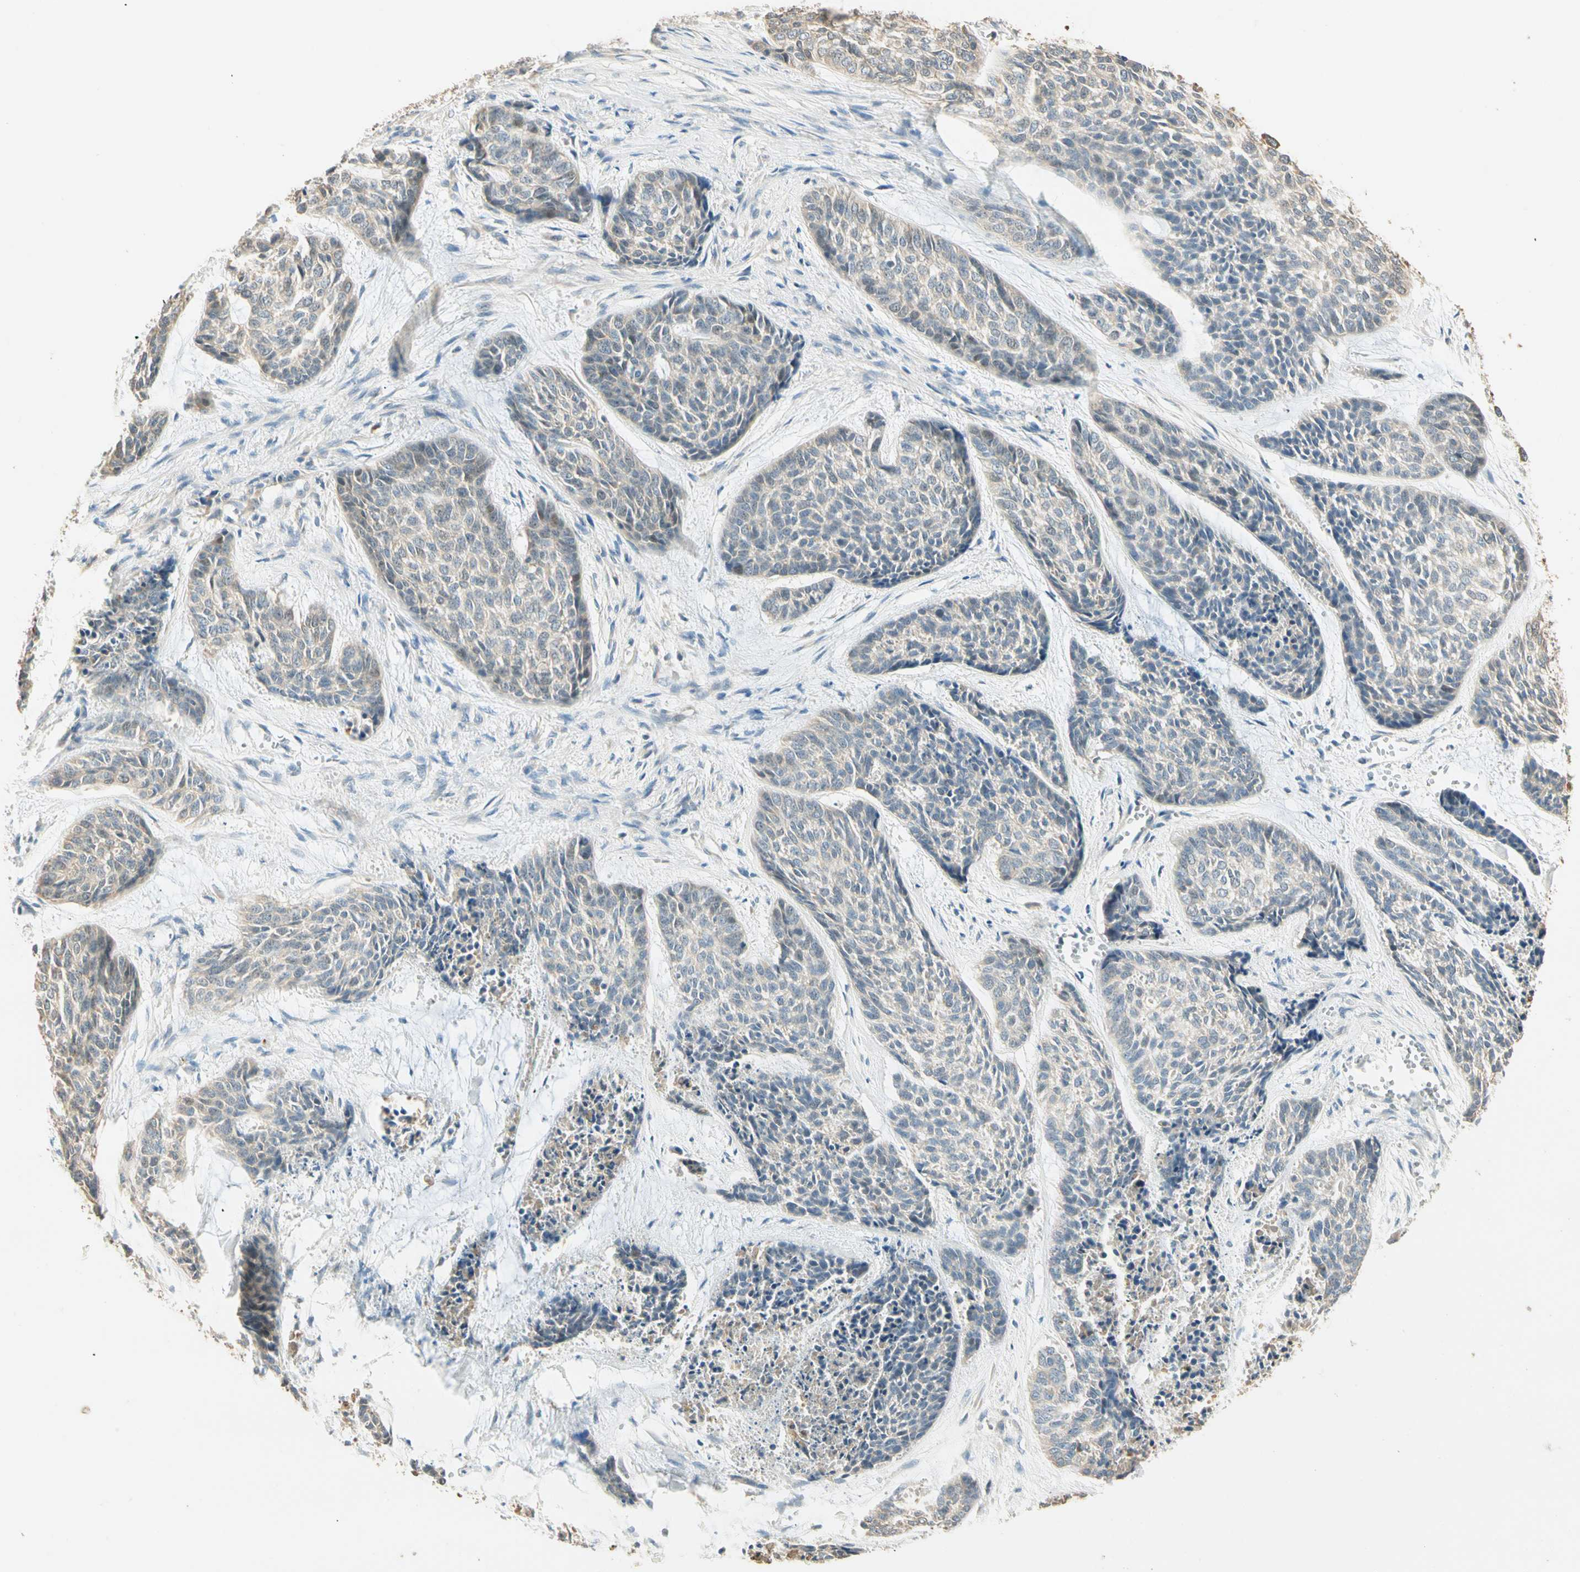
{"staining": {"intensity": "weak", "quantity": "<25%", "location": "cytoplasmic/membranous"}, "tissue": "skin cancer", "cell_type": "Tumor cells", "image_type": "cancer", "snomed": [{"axis": "morphology", "description": "Basal cell carcinoma"}, {"axis": "topography", "description": "Skin"}], "caption": "The photomicrograph displays no staining of tumor cells in skin cancer. (Stains: DAB immunohistochemistry (IHC) with hematoxylin counter stain, Microscopy: brightfield microscopy at high magnification).", "gene": "RAD18", "patient": {"sex": "female", "age": 64}}